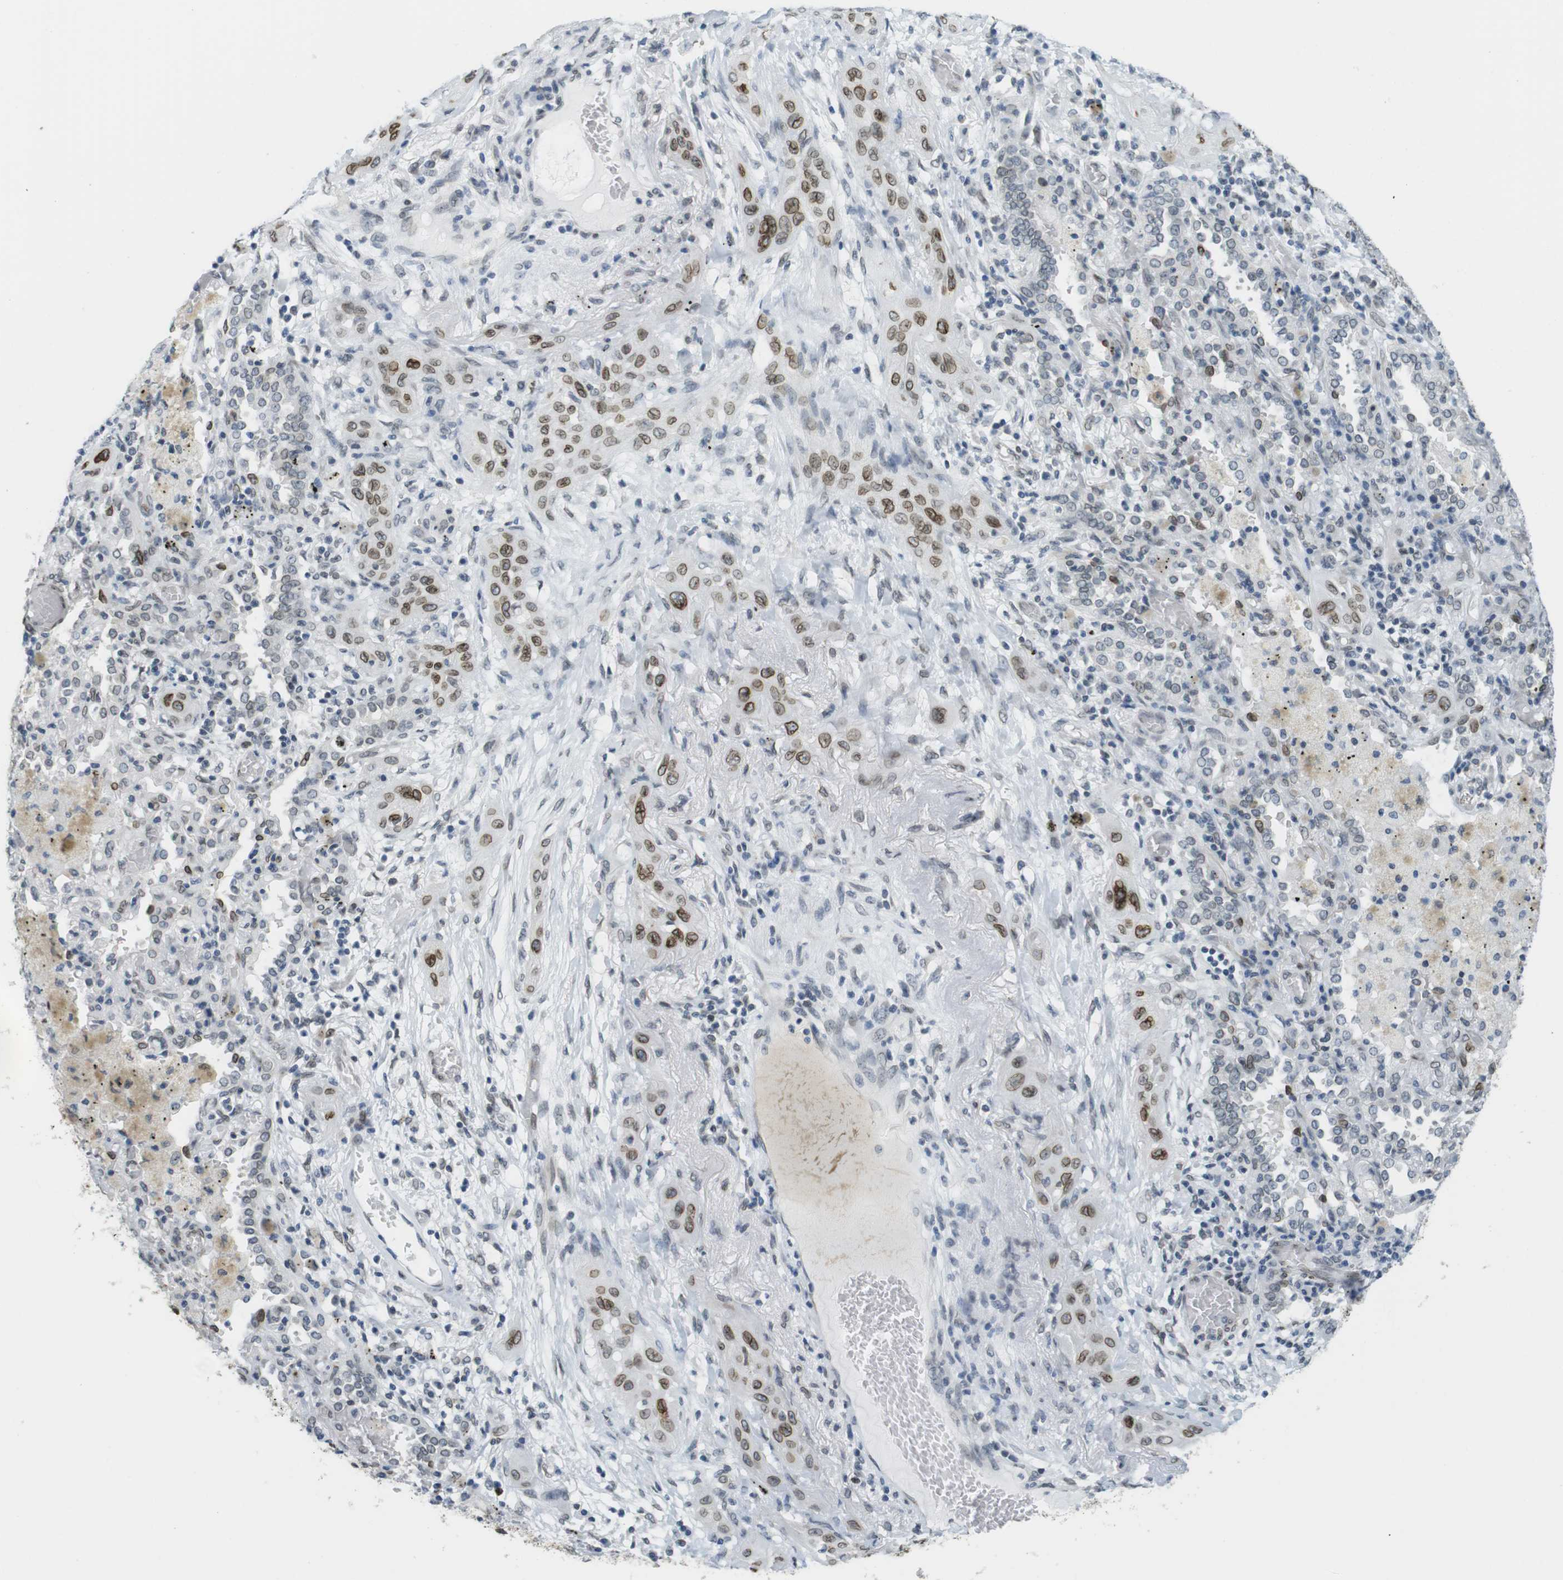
{"staining": {"intensity": "strong", "quantity": "25%-75%", "location": "cytoplasmic/membranous,nuclear"}, "tissue": "lung cancer", "cell_type": "Tumor cells", "image_type": "cancer", "snomed": [{"axis": "morphology", "description": "Squamous cell carcinoma, NOS"}, {"axis": "topography", "description": "Lung"}], "caption": "This image exhibits squamous cell carcinoma (lung) stained with immunohistochemistry to label a protein in brown. The cytoplasmic/membranous and nuclear of tumor cells show strong positivity for the protein. Nuclei are counter-stained blue.", "gene": "ARL6IP6", "patient": {"sex": "female", "age": 47}}